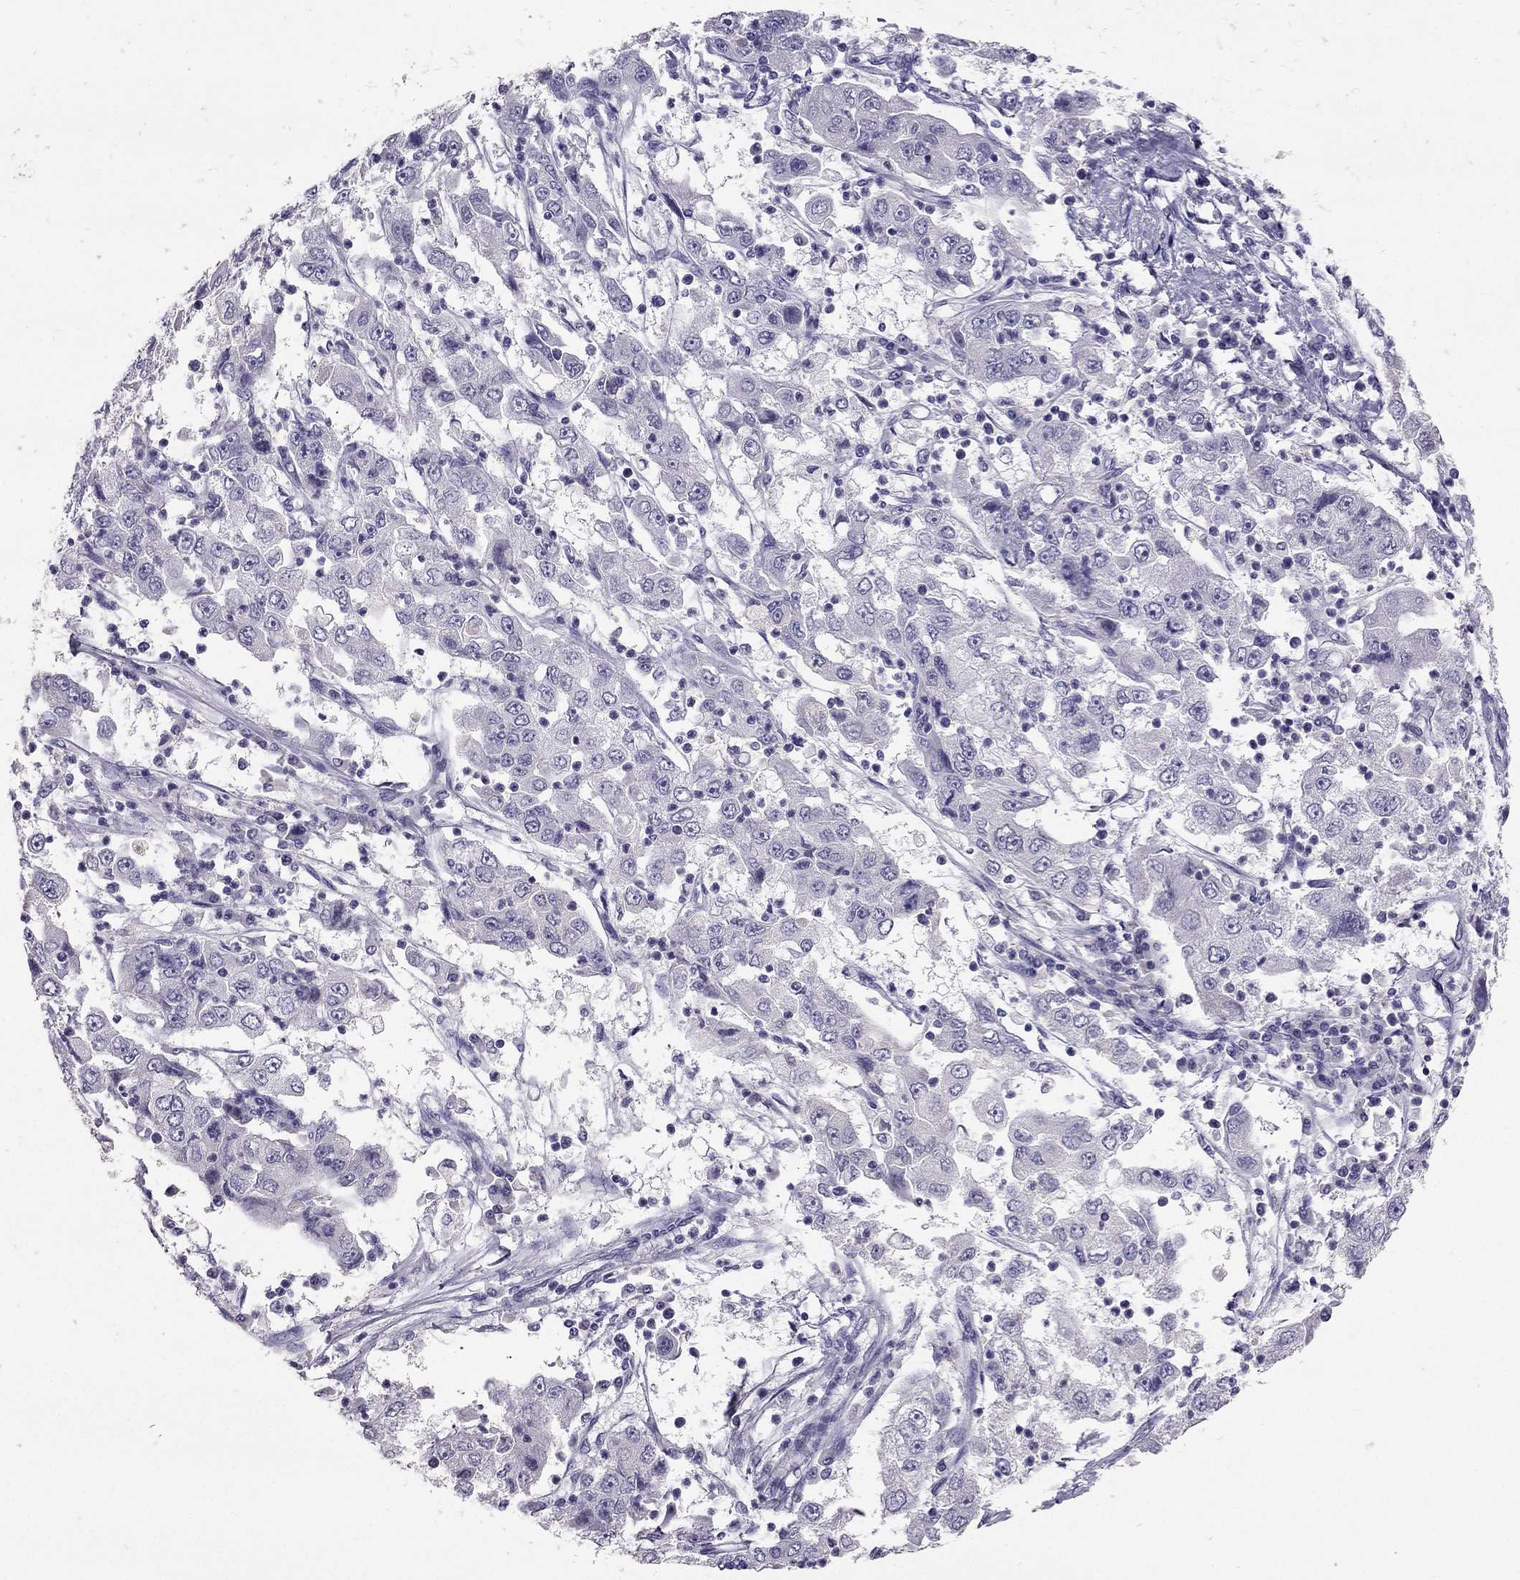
{"staining": {"intensity": "negative", "quantity": "none", "location": "none"}, "tissue": "cervical cancer", "cell_type": "Tumor cells", "image_type": "cancer", "snomed": [{"axis": "morphology", "description": "Squamous cell carcinoma, NOS"}, {"axis": "topography", "description": "Cervix"}], "caption": "This is a photomicrograph of IHC staining of cervical cancer (squamous cell carcinoma), which shows no positivity in tumor cells.", "gene": "RHO", "patient": {"sex": "female", "age": 36}}